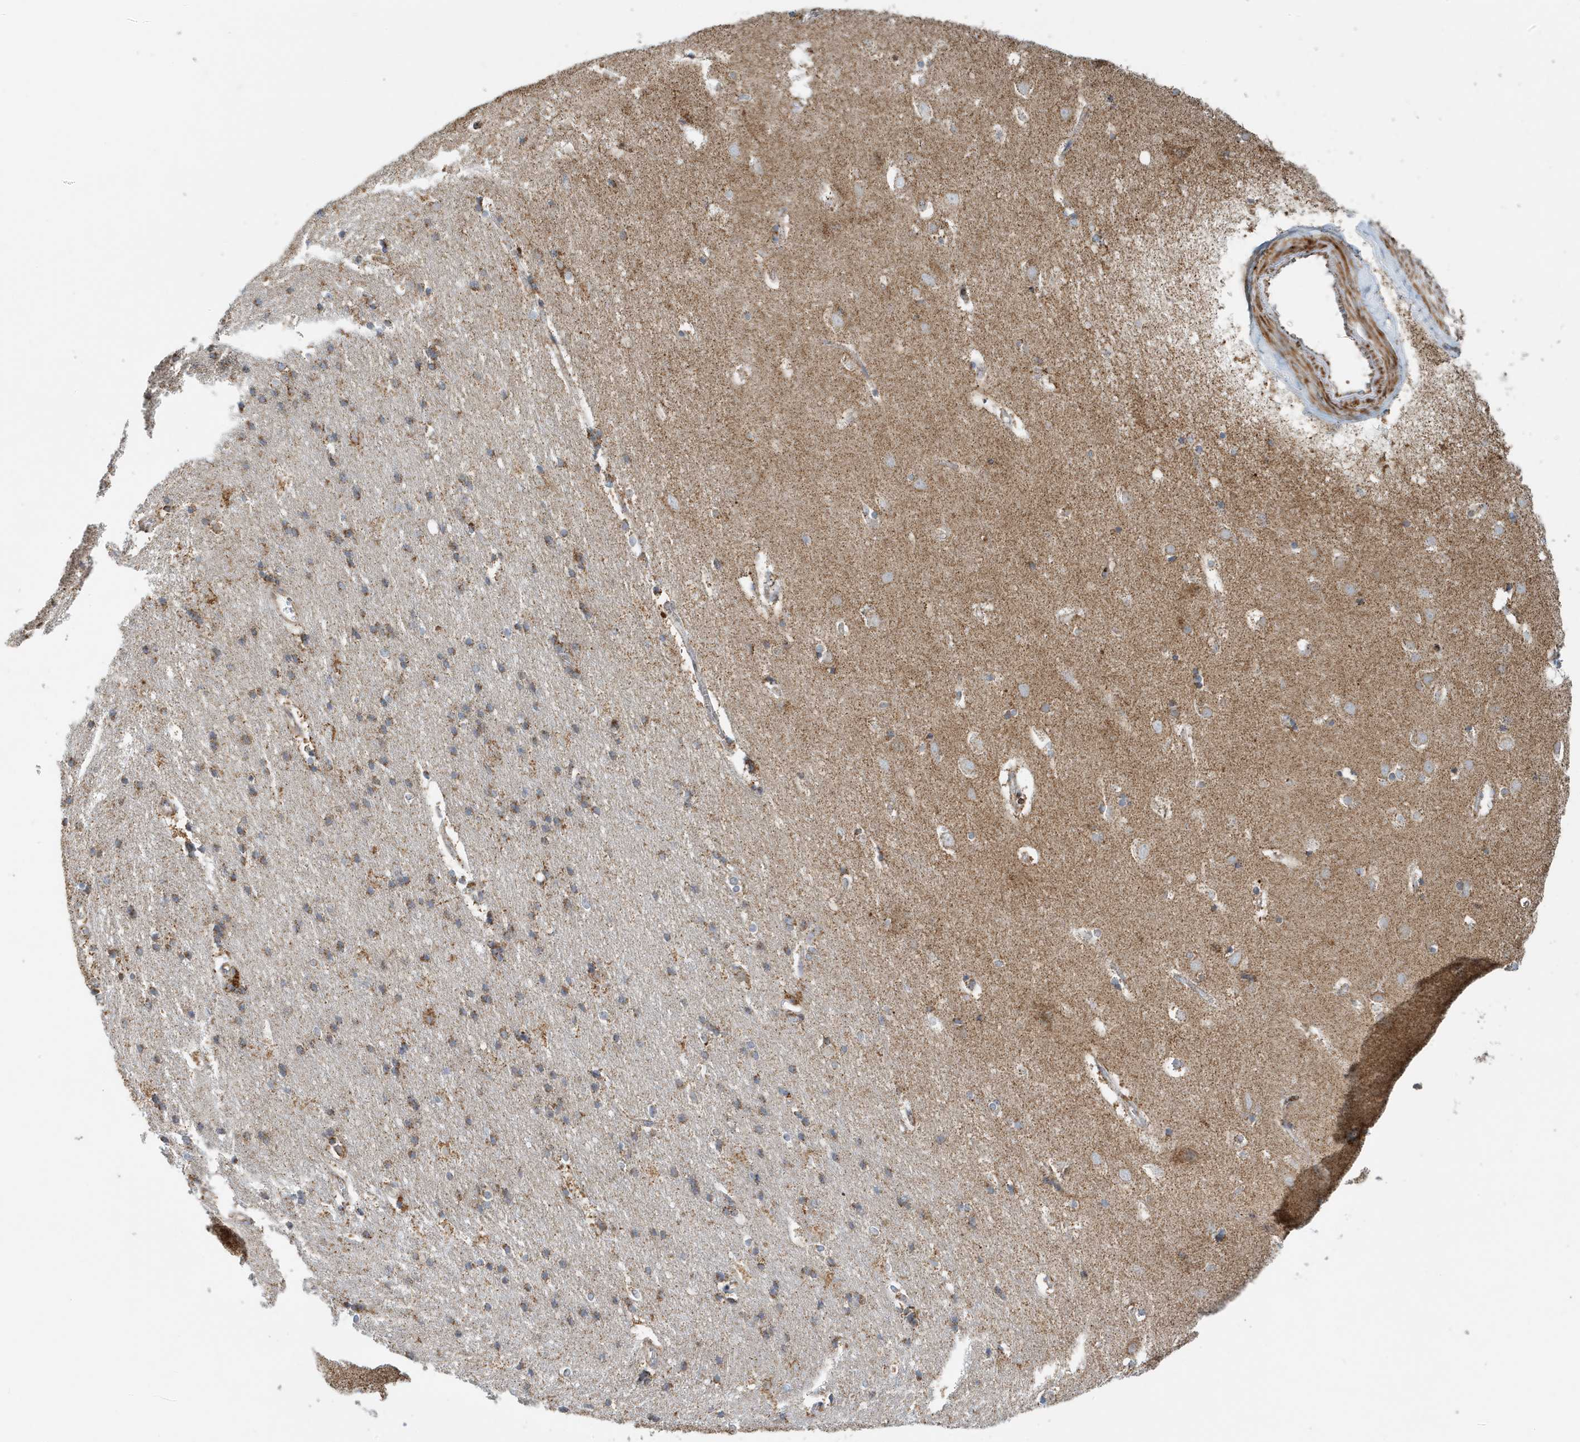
{"staining": {"intensity": "weak", "quantity": ">75%", "location": "cytoplasmic/membranous"}, "tissue": "cerebral cortex", "cell_type": "Endothelial cells", "image_type": "normal", "snomed": [{"axis": "morphology", "description": "Normal tissue, NOS"}, {"axis": "topography", "description": "Cerebral cortex"}], "caption": "High-magnification brightfield microscopy of benign cerebral cortex stained with DAB (3,3'-diaminobenzidine) (brown) and counterstained with hematoxylin (blue). endothelial cells exhibit weak cytoplasmic/membranous expression is appreciated in about>75% of cells.", "gene": "MAN1A1", "patient": {"sex": "male", "age": 54}}